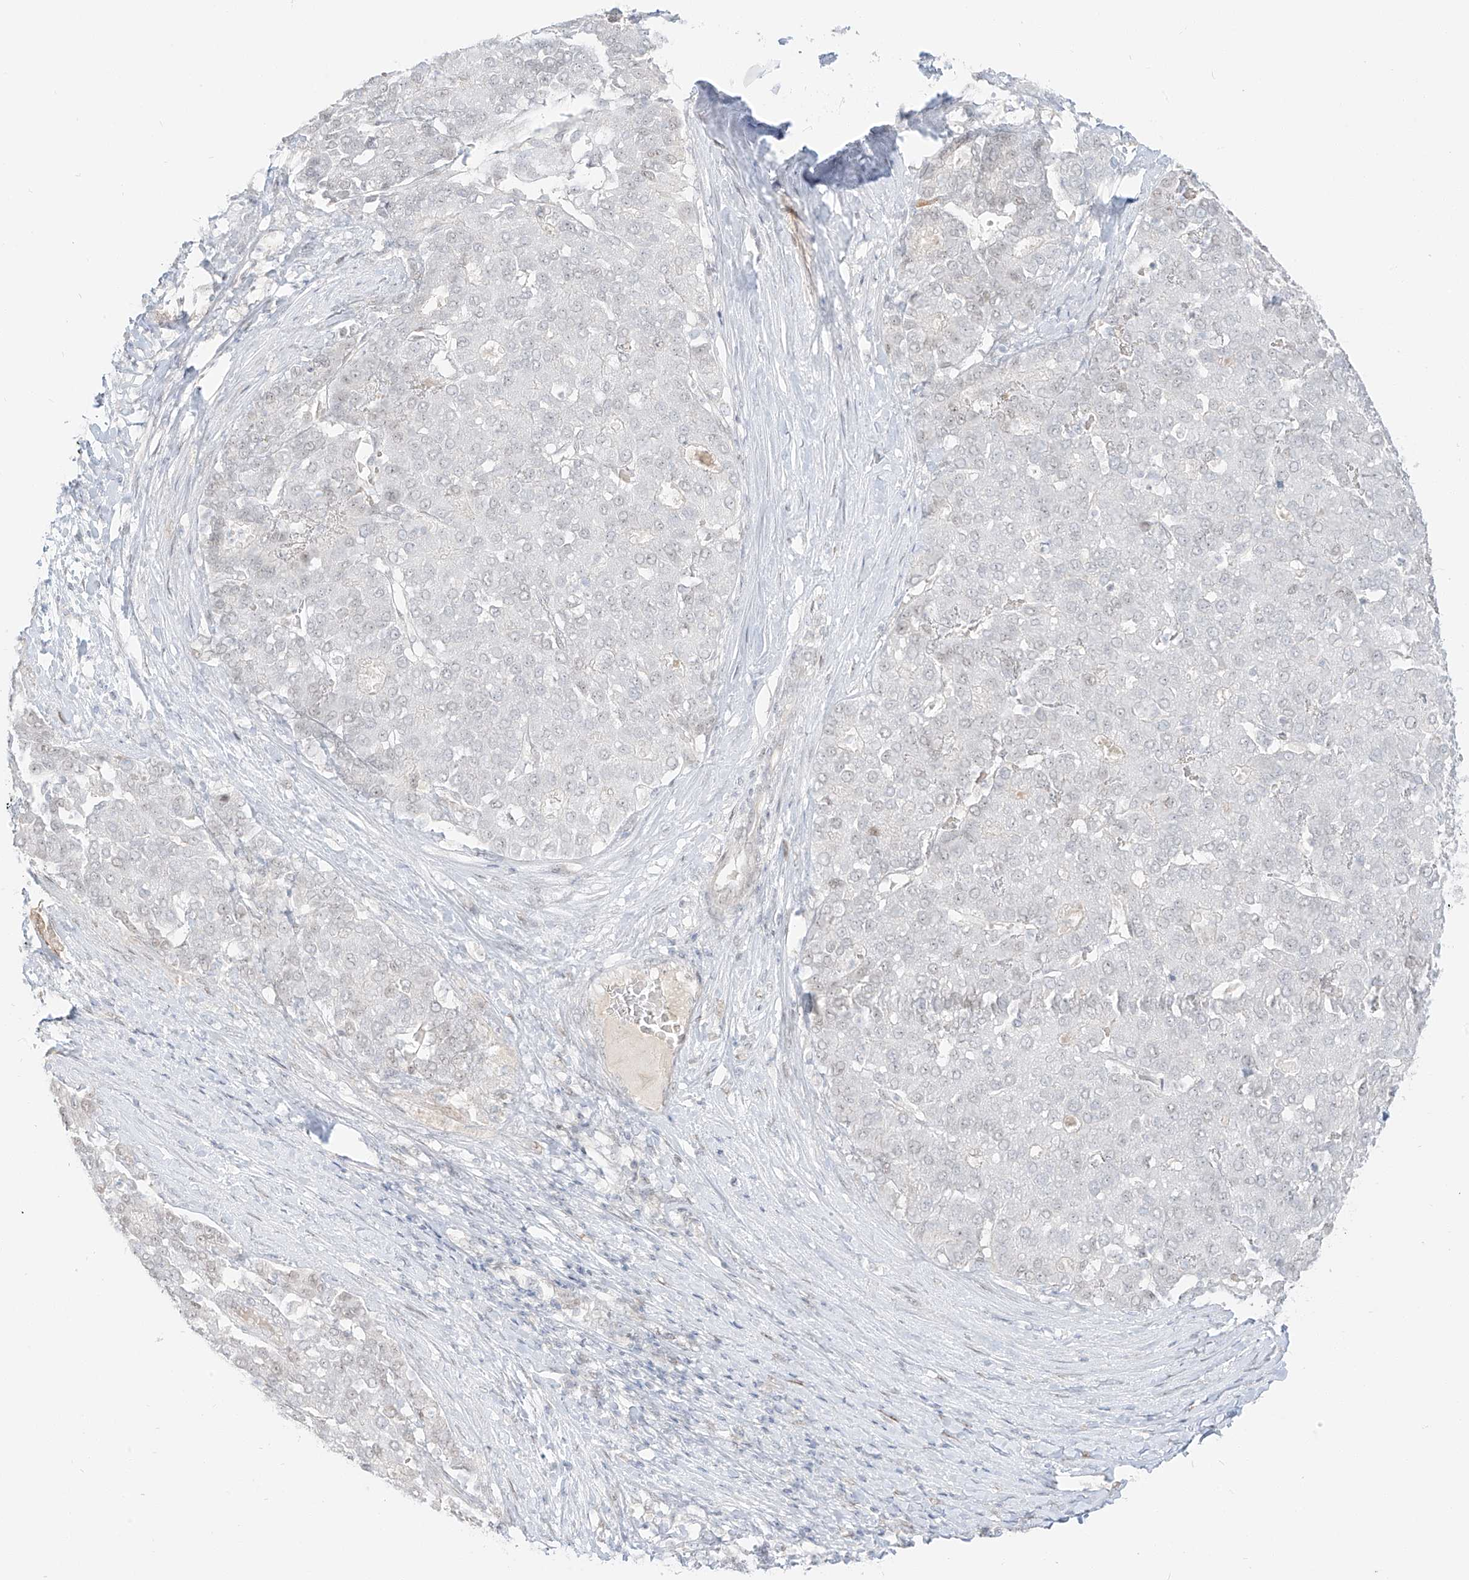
{"staining": {"intensity": "weak", "quantity": "25%-75%", "location": "nuclear"}, "tissue": "liver cancer", "cell_type": "Tumor cells", "image_type": "cancer", "snomed": [{"axis": "morphology", "description": "Carcinoma, Hepatocellular, NOS"}, {"axis": "topography", "description": "Liver"}], "caption": "Liver hepatocellular carcinoma stained with a protein marker demonstrates weak staining in tumor cells.", "gene": "ZNF774", "patient": {"sex": "male", "age": 65}}